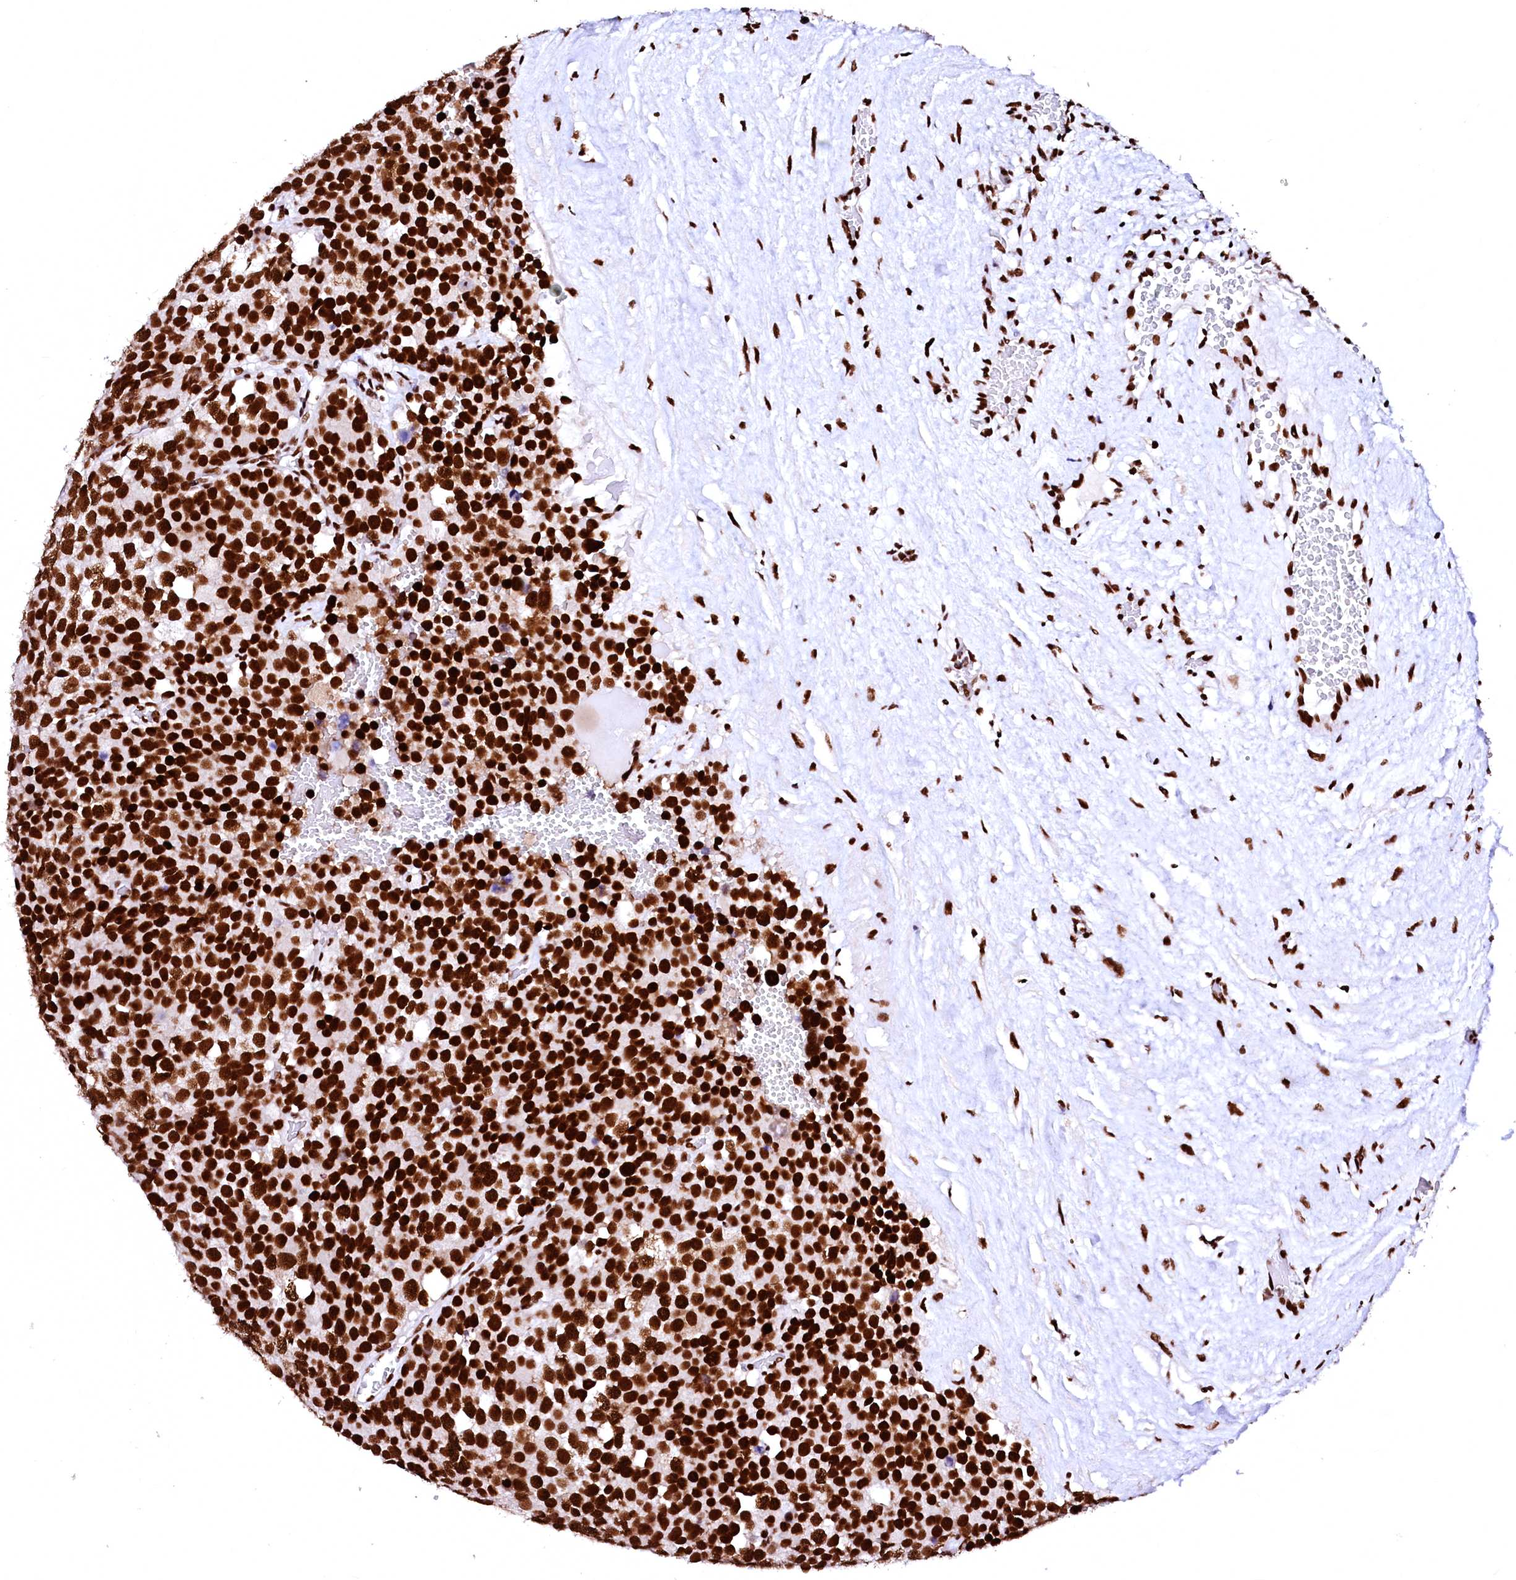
{"staining": {"intensity": "strong", "quantity": ">75%", "location": "nuclear"}, "tissue": "testis cancer", "cell_type": "Tumor cells", "image_type": "cancer", "snomed": [{"axis": "morphology", "description": "Seminoma, NOS"}, {"axis": "topography", "description": "Testis"}], "caption": "Strong nuclear positivity is identified in approximately >75% of tumor cells in testis cancer (seminoma). Using DAB (3,3'-diaminobenzidine) (brown) and hematoxylin (blue) stains, captured at high magnification using brightfield microscopy.", "gene": "CPSF6", "patient": {"sex": "male", "age": 71}}